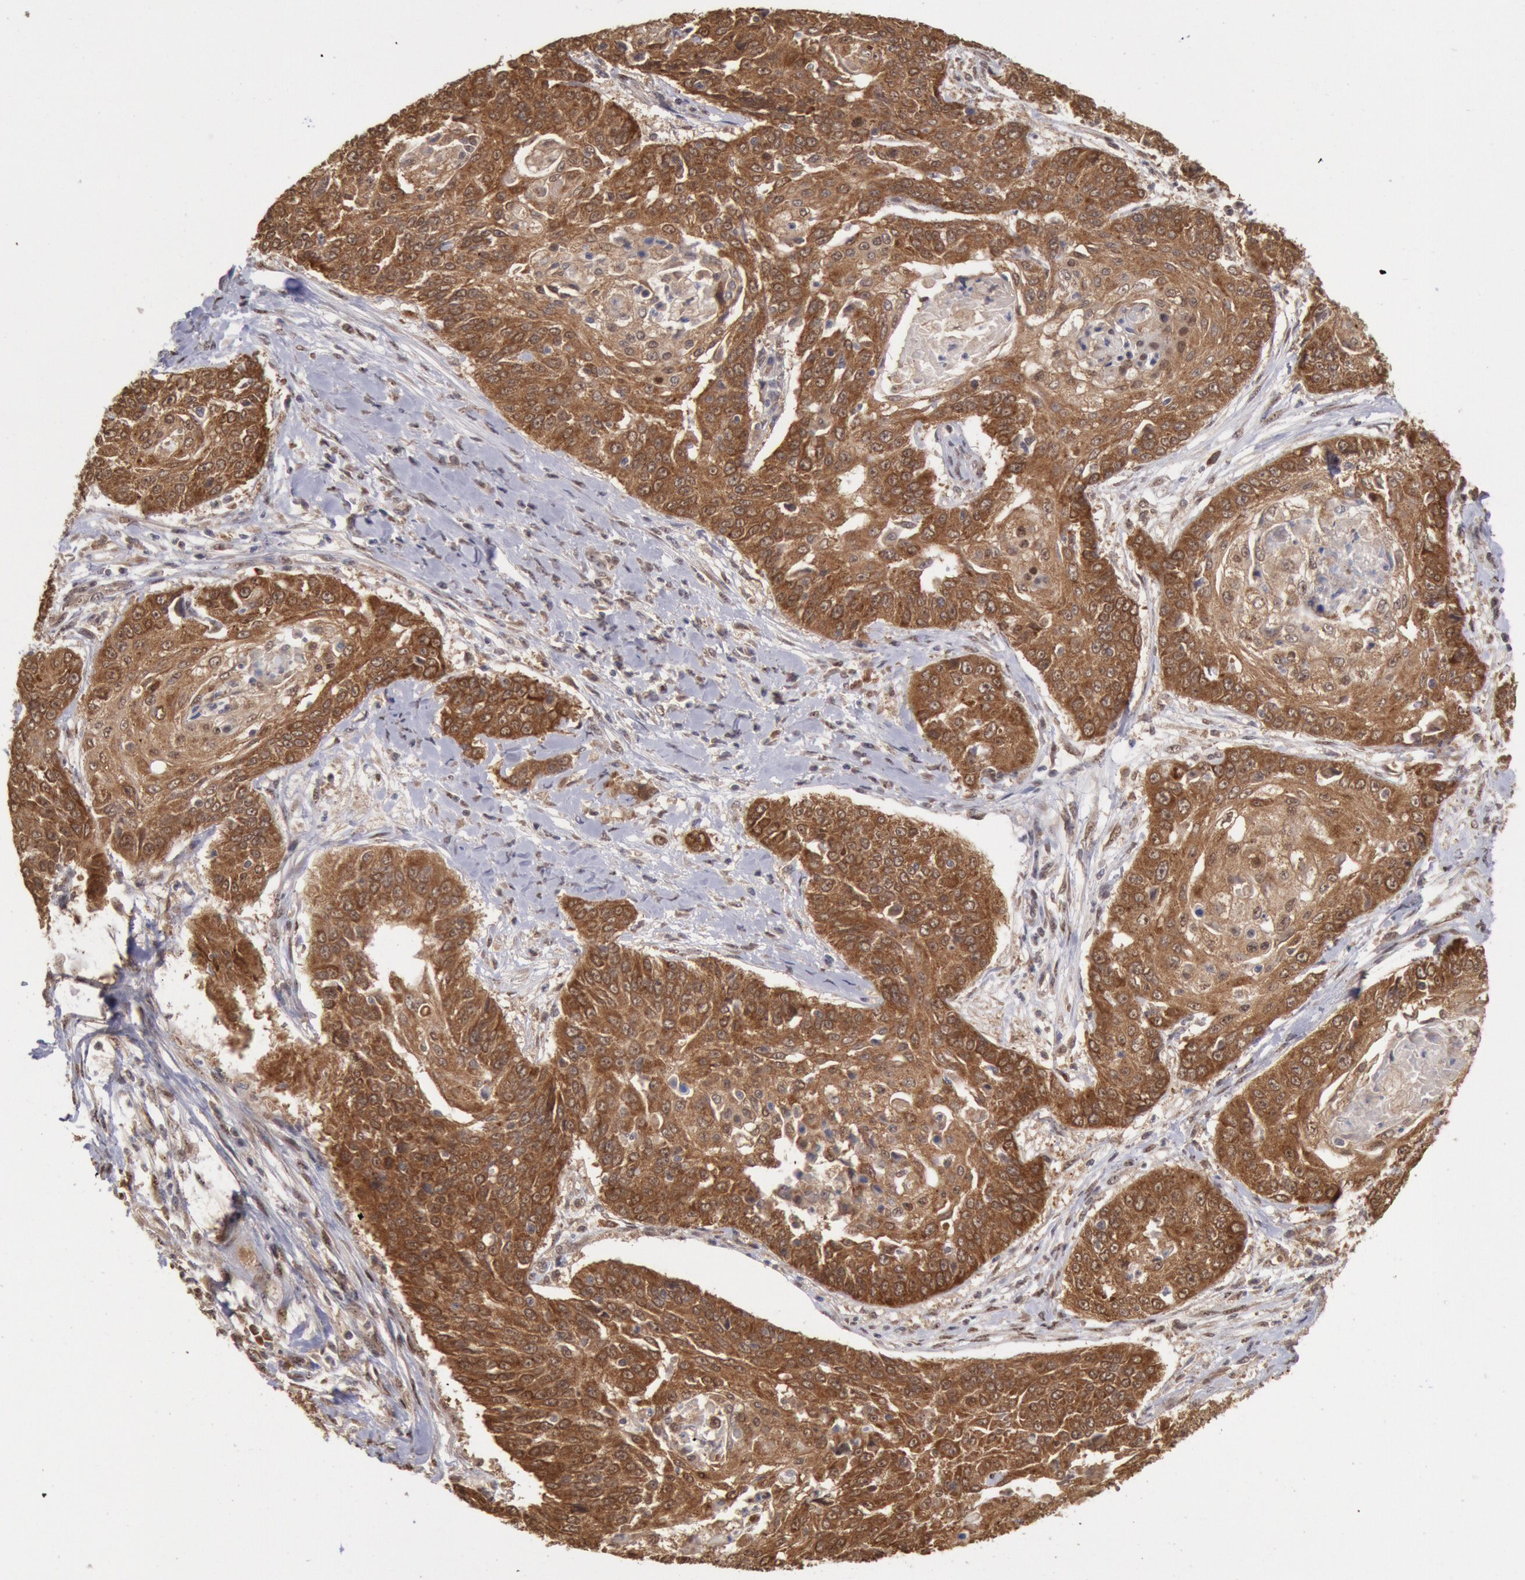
{"staining": {"intensity": "strong", "quantity": ">75%", "location": "cytoplasmic/membranous"}, "tissue": "cervical cancer", "cell_type": "Tumor cells", "image_type": "cancer", "snomed": [{"axis": "morphology", "description": "Squamous cell carcinoma, NOS"}, {"axis": "topography", "description": "Cervix"}], "caption": "IHC histopathology image of human cervical cancer (squamous cell carcinoma) stained for a protein (brown), which demonstrates high levels of strong cytoplasmic/membranous staining in approximately >75% of tumor cells.", "gene": "STX17", "patient": {"sex": "female", "age": 64}}